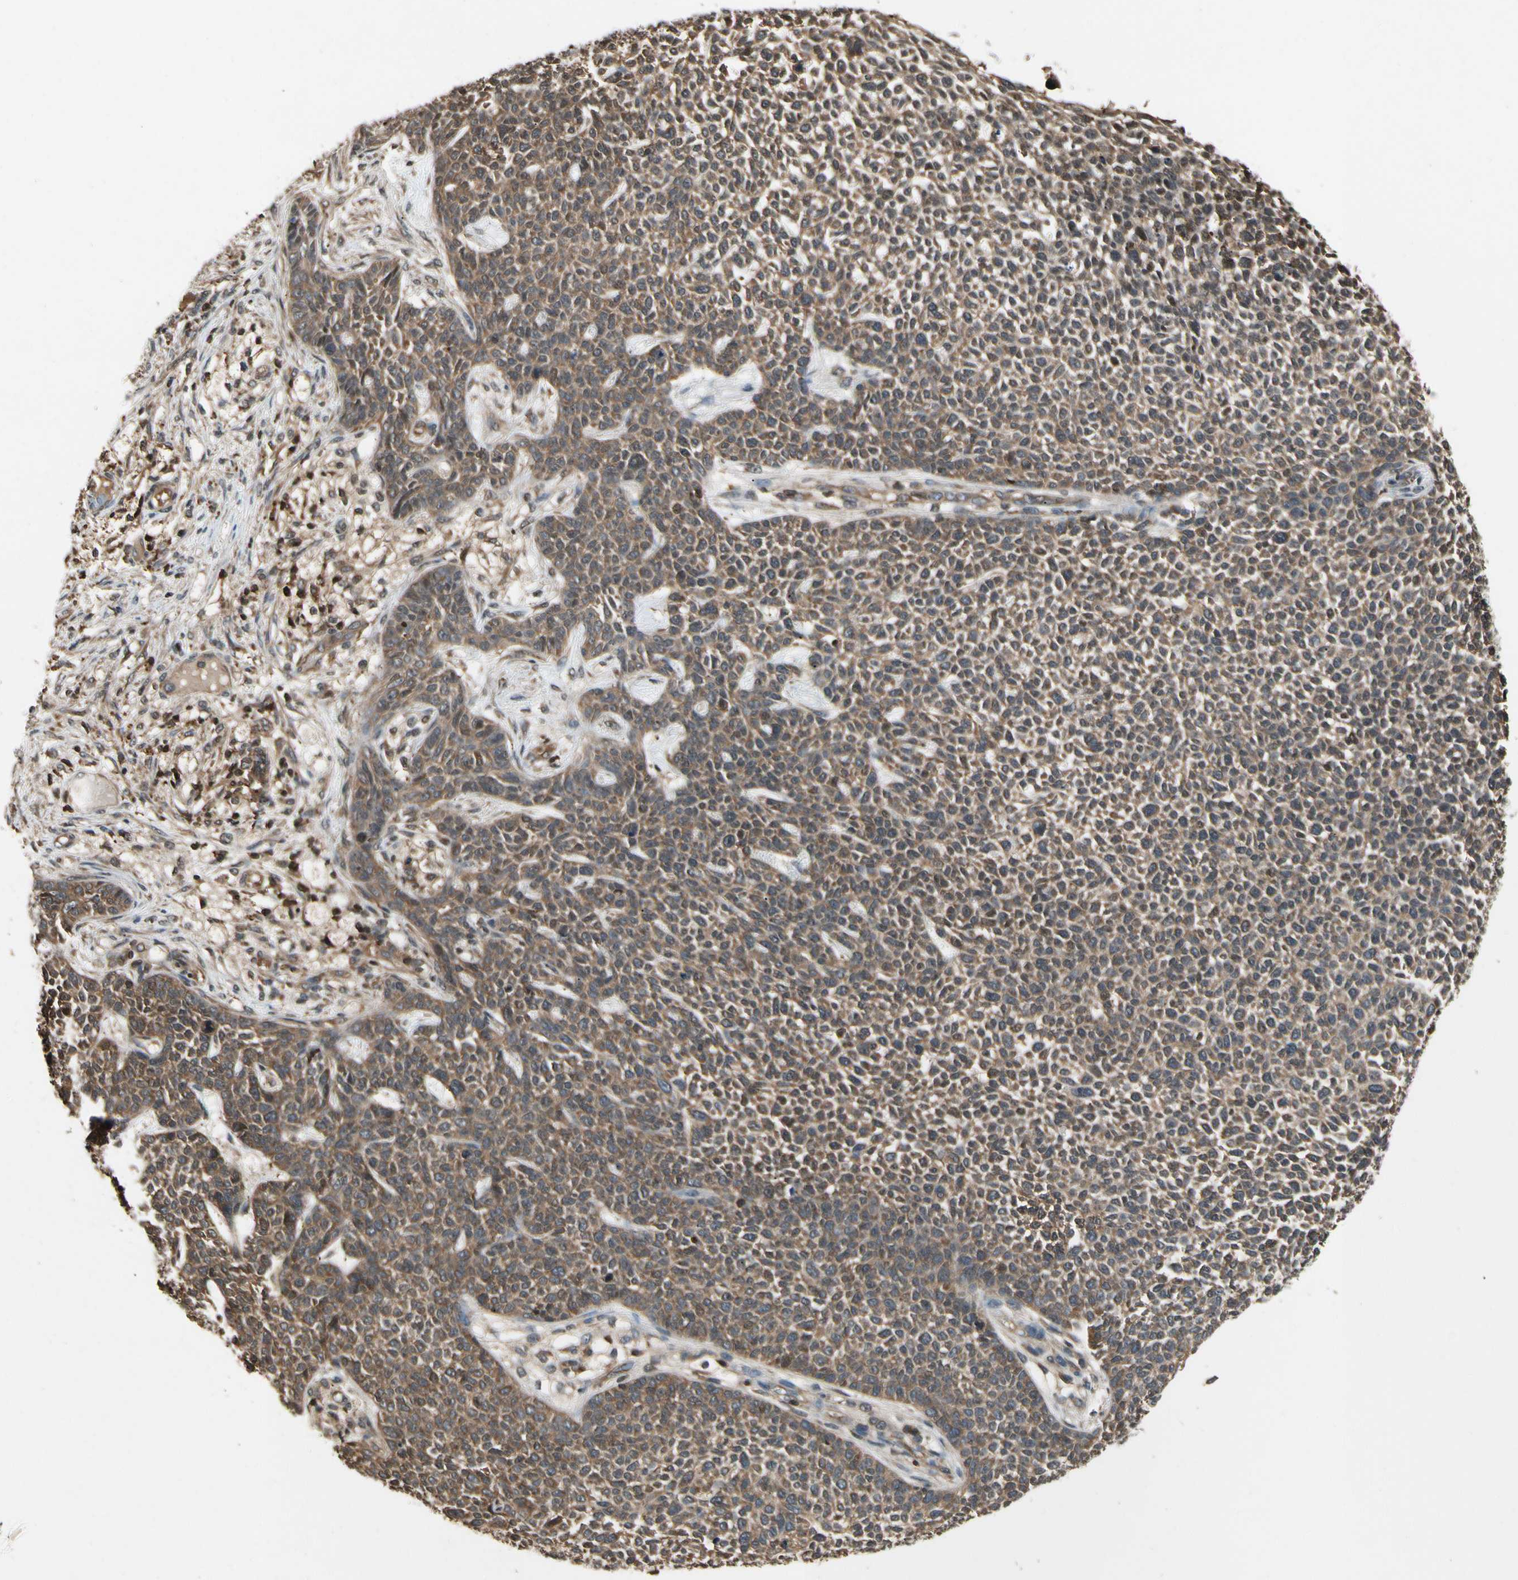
{"staining": {"intensity": "moderate", "quantity": ">75%", "location": "cytoplasmic/membranous"}, "tissue": "skin cancer", "cell_type": "Tumor cells", "image_type": "cancer", "snomed": [{"axis": "morphology", "description": "Basal cell carcinoma"}, {"axis": "topography", "description": "Skin"}], "caption": "There is medium levels of moderate cytoplasmic/membranous positivity in tumor cells of skin cancer (basal cell carcinoma), as demonstrated by immunohistochemical staining (brown color).", "gene": "YWHAQ", "patient": {"sex": "female", "age": 84}}